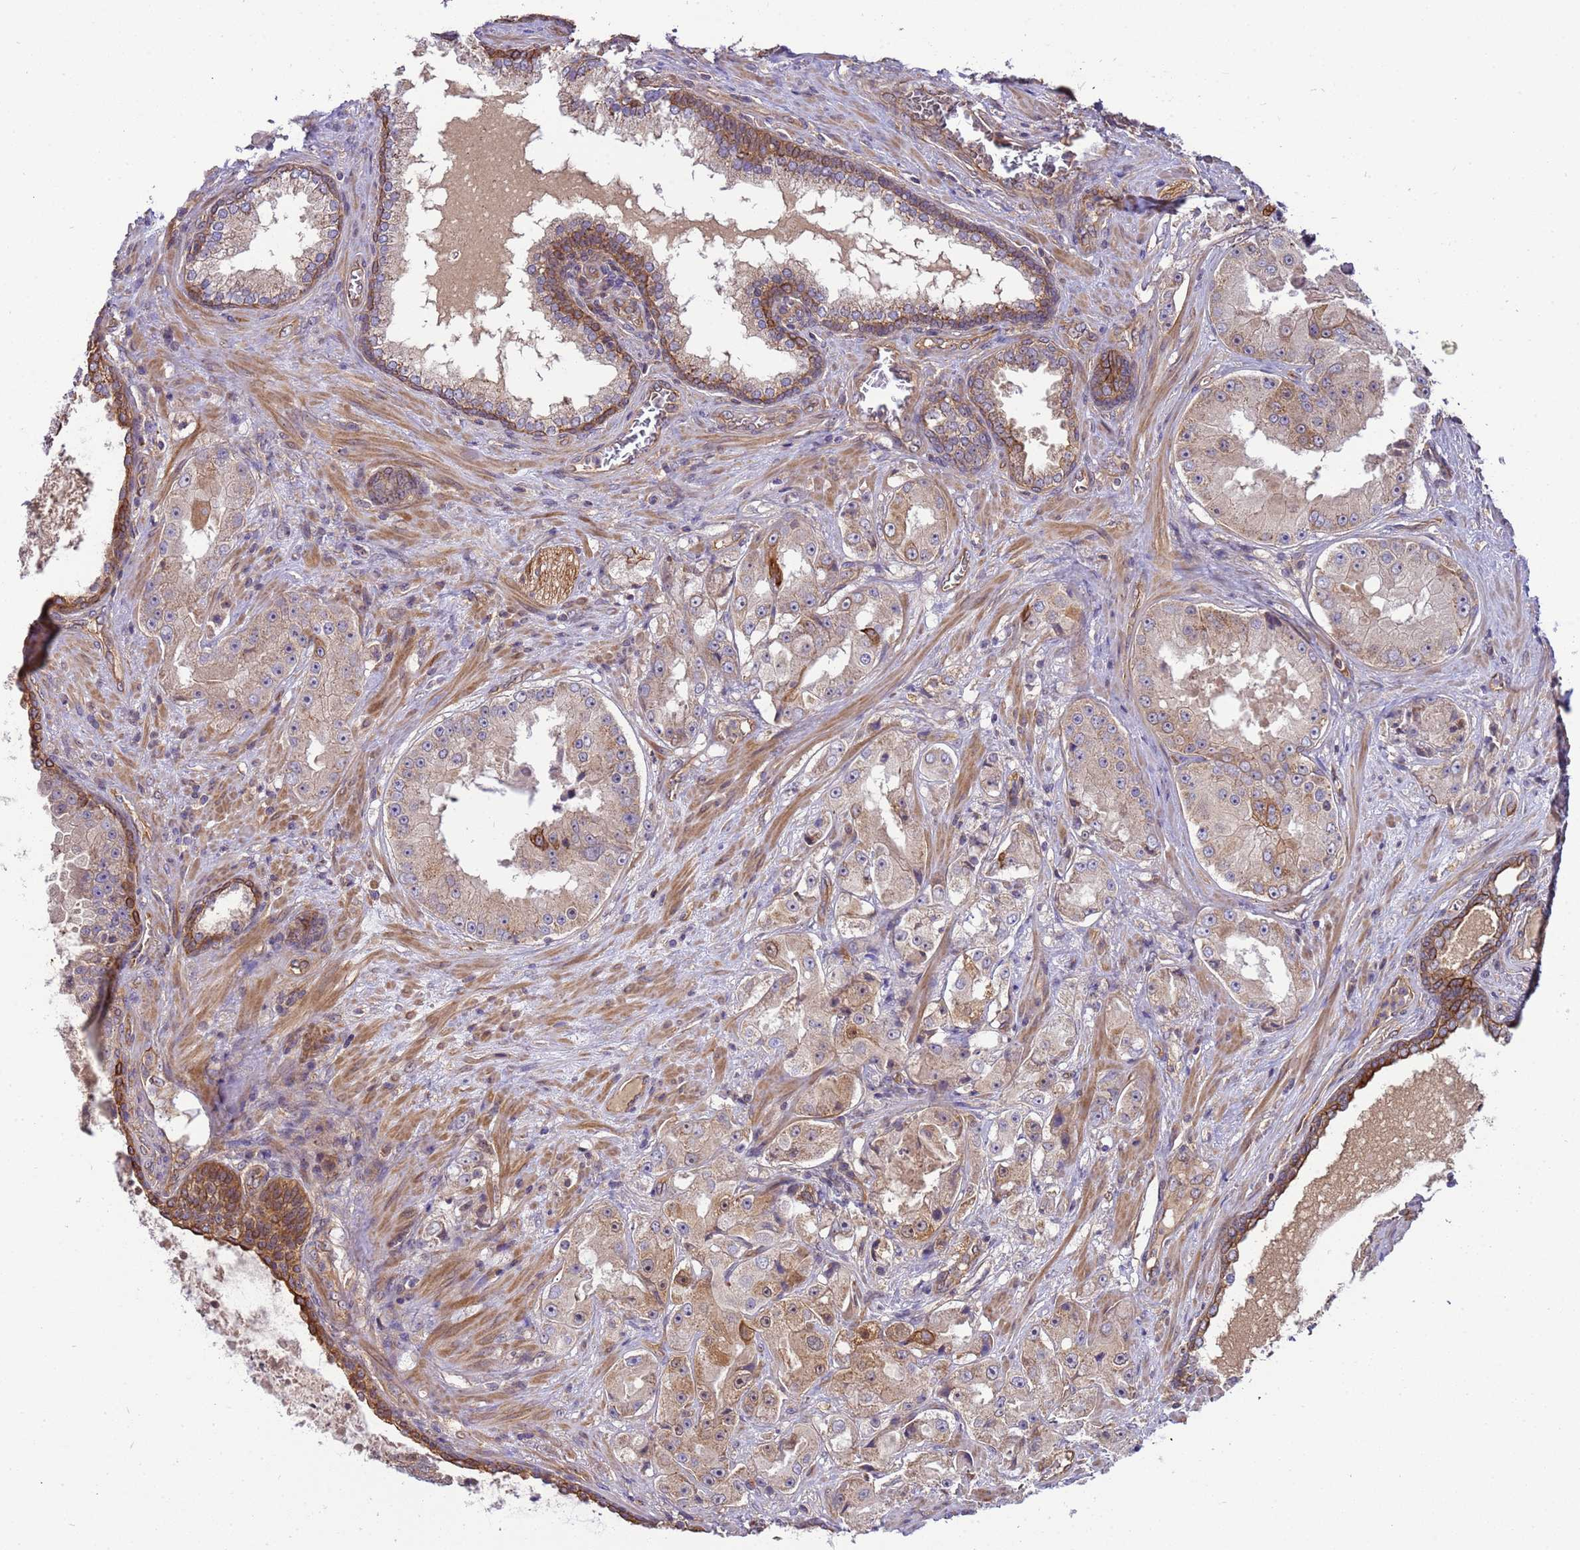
{"staining": {"intensity": "moderate", "quantity": "<25%", "location": "cytoplasmic/membranous"}, "tissue": "prostate cancer", "cell_type": "Tumor cells", "image_type": "cancer", "snomed": [{"axis": "morphology", "description": "Adenocarcinoma, High grade"}, {"axis": "topography", "description": "Prostate"}], "caption": "Protein staining by immunohistochemistry (IHC) demonstrates moderate cytoplasmic/membranous staining in about <25% of tumor cells in prostate adenocarcinoma (high-grade).", "gene": "SMCO3", "patient": {"sex": "male", "age": 73}}